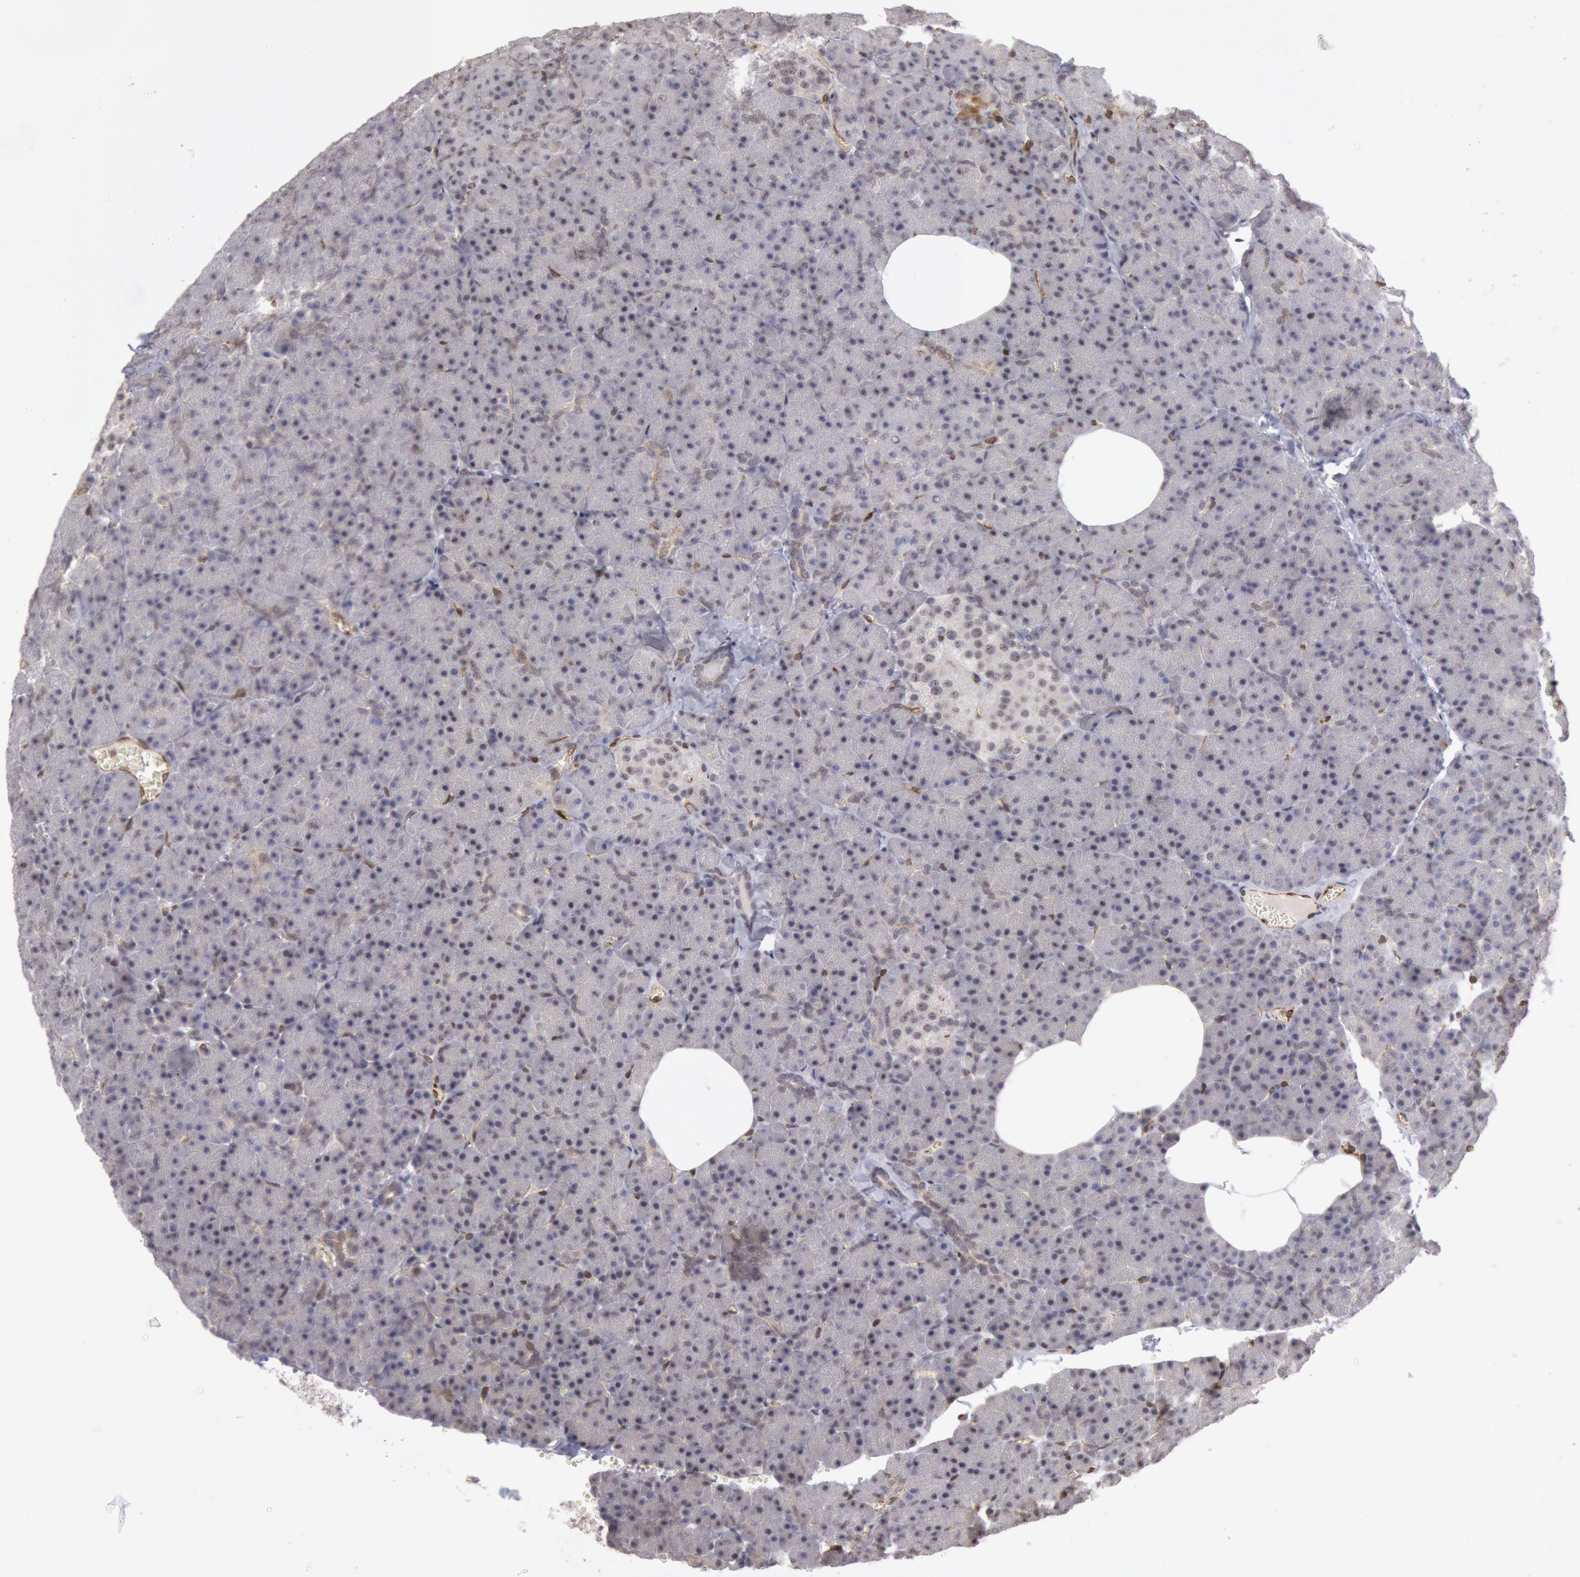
{"staining": {"intensity": "negative", "quantity": "none", "location": "none"}, "tissue": "pancreas", "cell_type": "Exocrine glandular cells", "image_type": "normal", "snomed": [{"axis": "morphology", "description": "Normal tissue, NOS"}, {"axis": "topography", "description": "Pancreas"}], "caption": "High magnification brightfield microscopy of benign pancreas stained with DAB (brown) and counterstained with hematoxylin (blue): exocrine glandular cells show no significant expression. (DAB (3,3'-diaminobenzidine) immunohistochemistry (IHC) visualized using brightfield microscopy, high magnification).", "gene": "ENSG00000250264", "patient": {"sex": "female", "age": 35}}